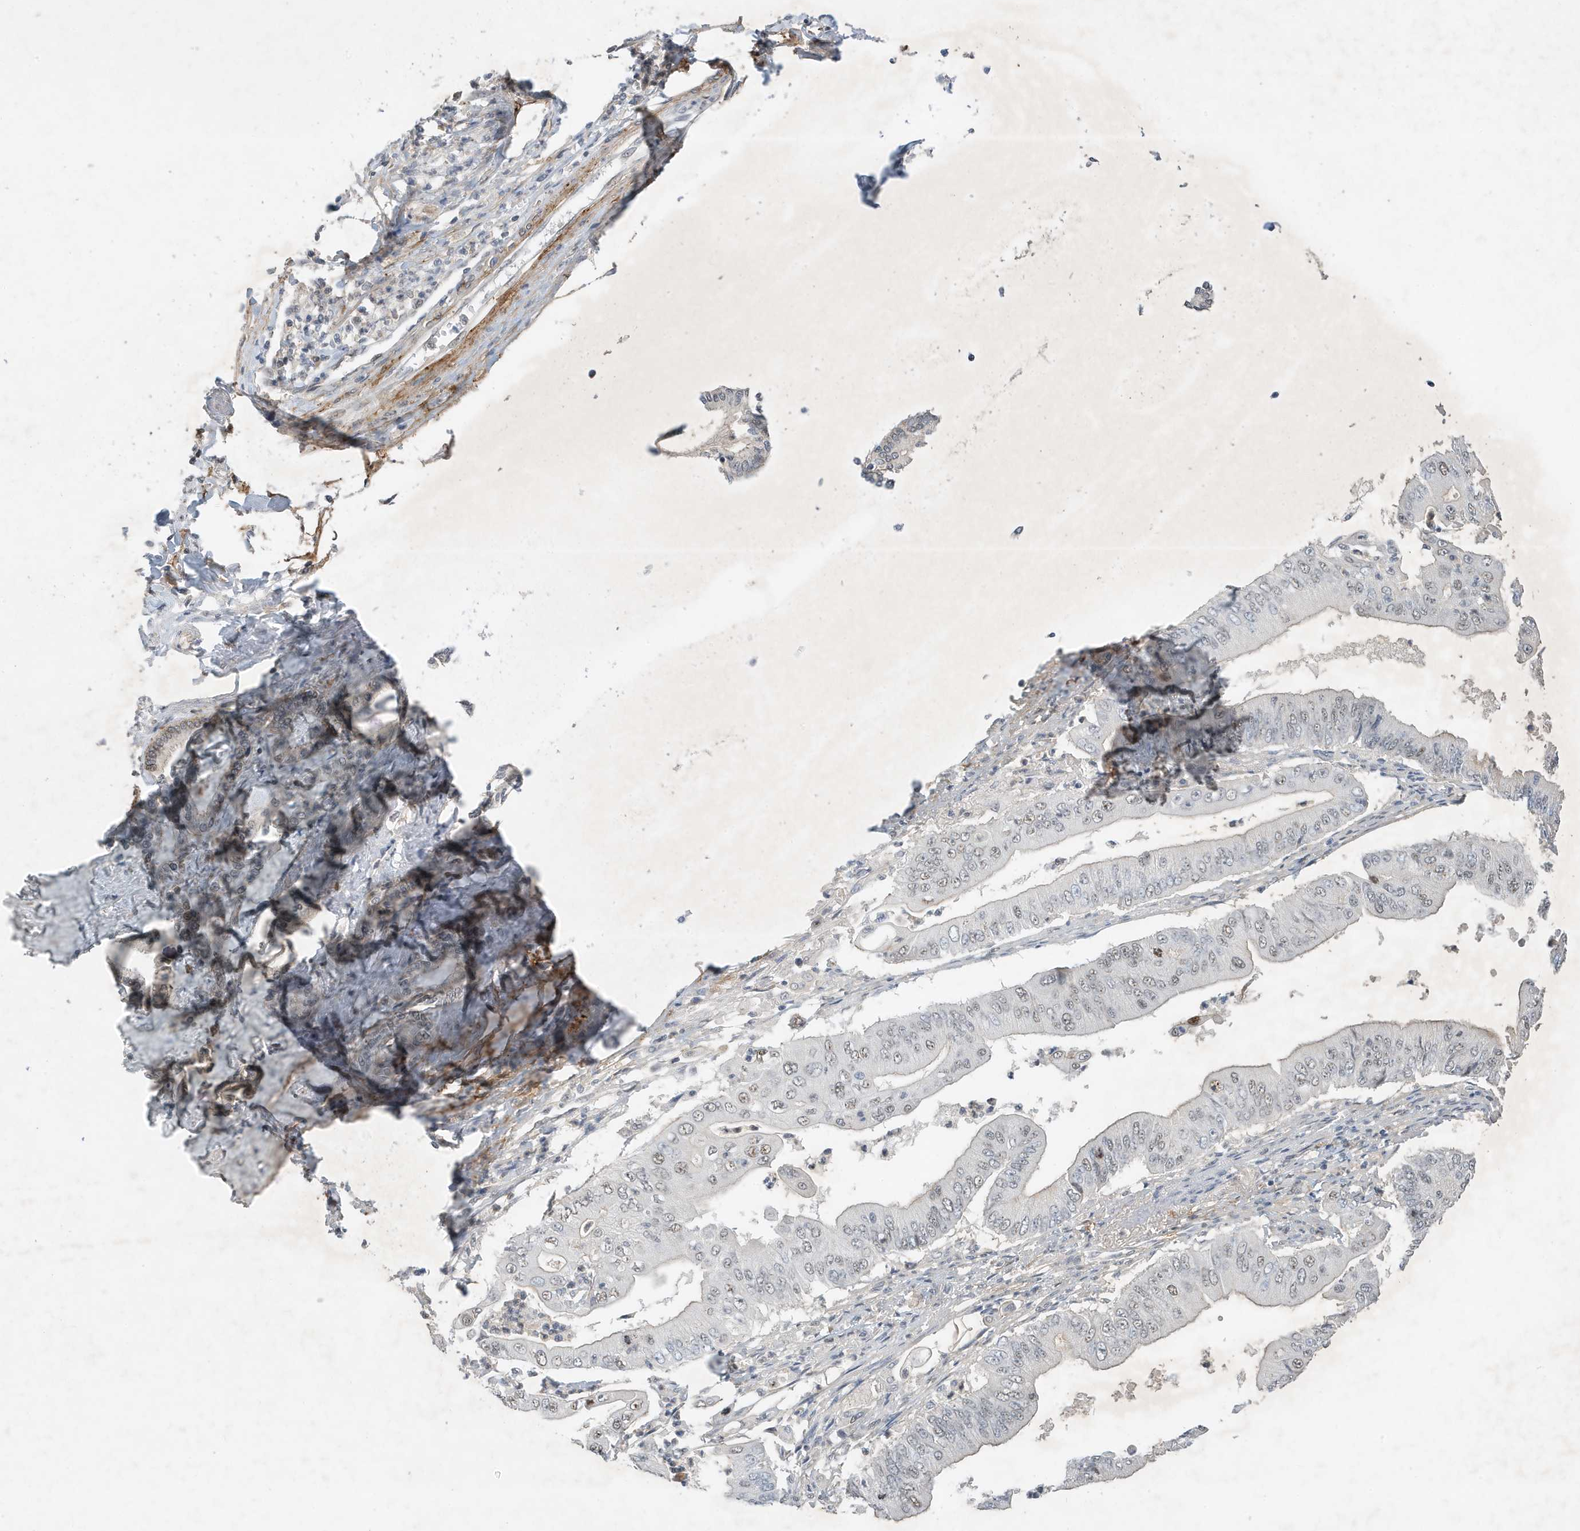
{"staining": {"intensity": "weak", "quantity": "<25%", "location": "nuclear"}, "tissue": "pancreatic cancer", "cell_type": "Tumor cells", "image_type": "cancer", "snomed": [{"axis": "morphology", "description": "Adenocarcinoma, NOS"}, {"axis": "topography", "description": "Pancreas"}], "caption": "IHC of human adenocarcinoma (pancreatic) reveals no positivity in tumor cells.", "gene": "MAST3", "patient": {"sex": "female", "age": 77}}